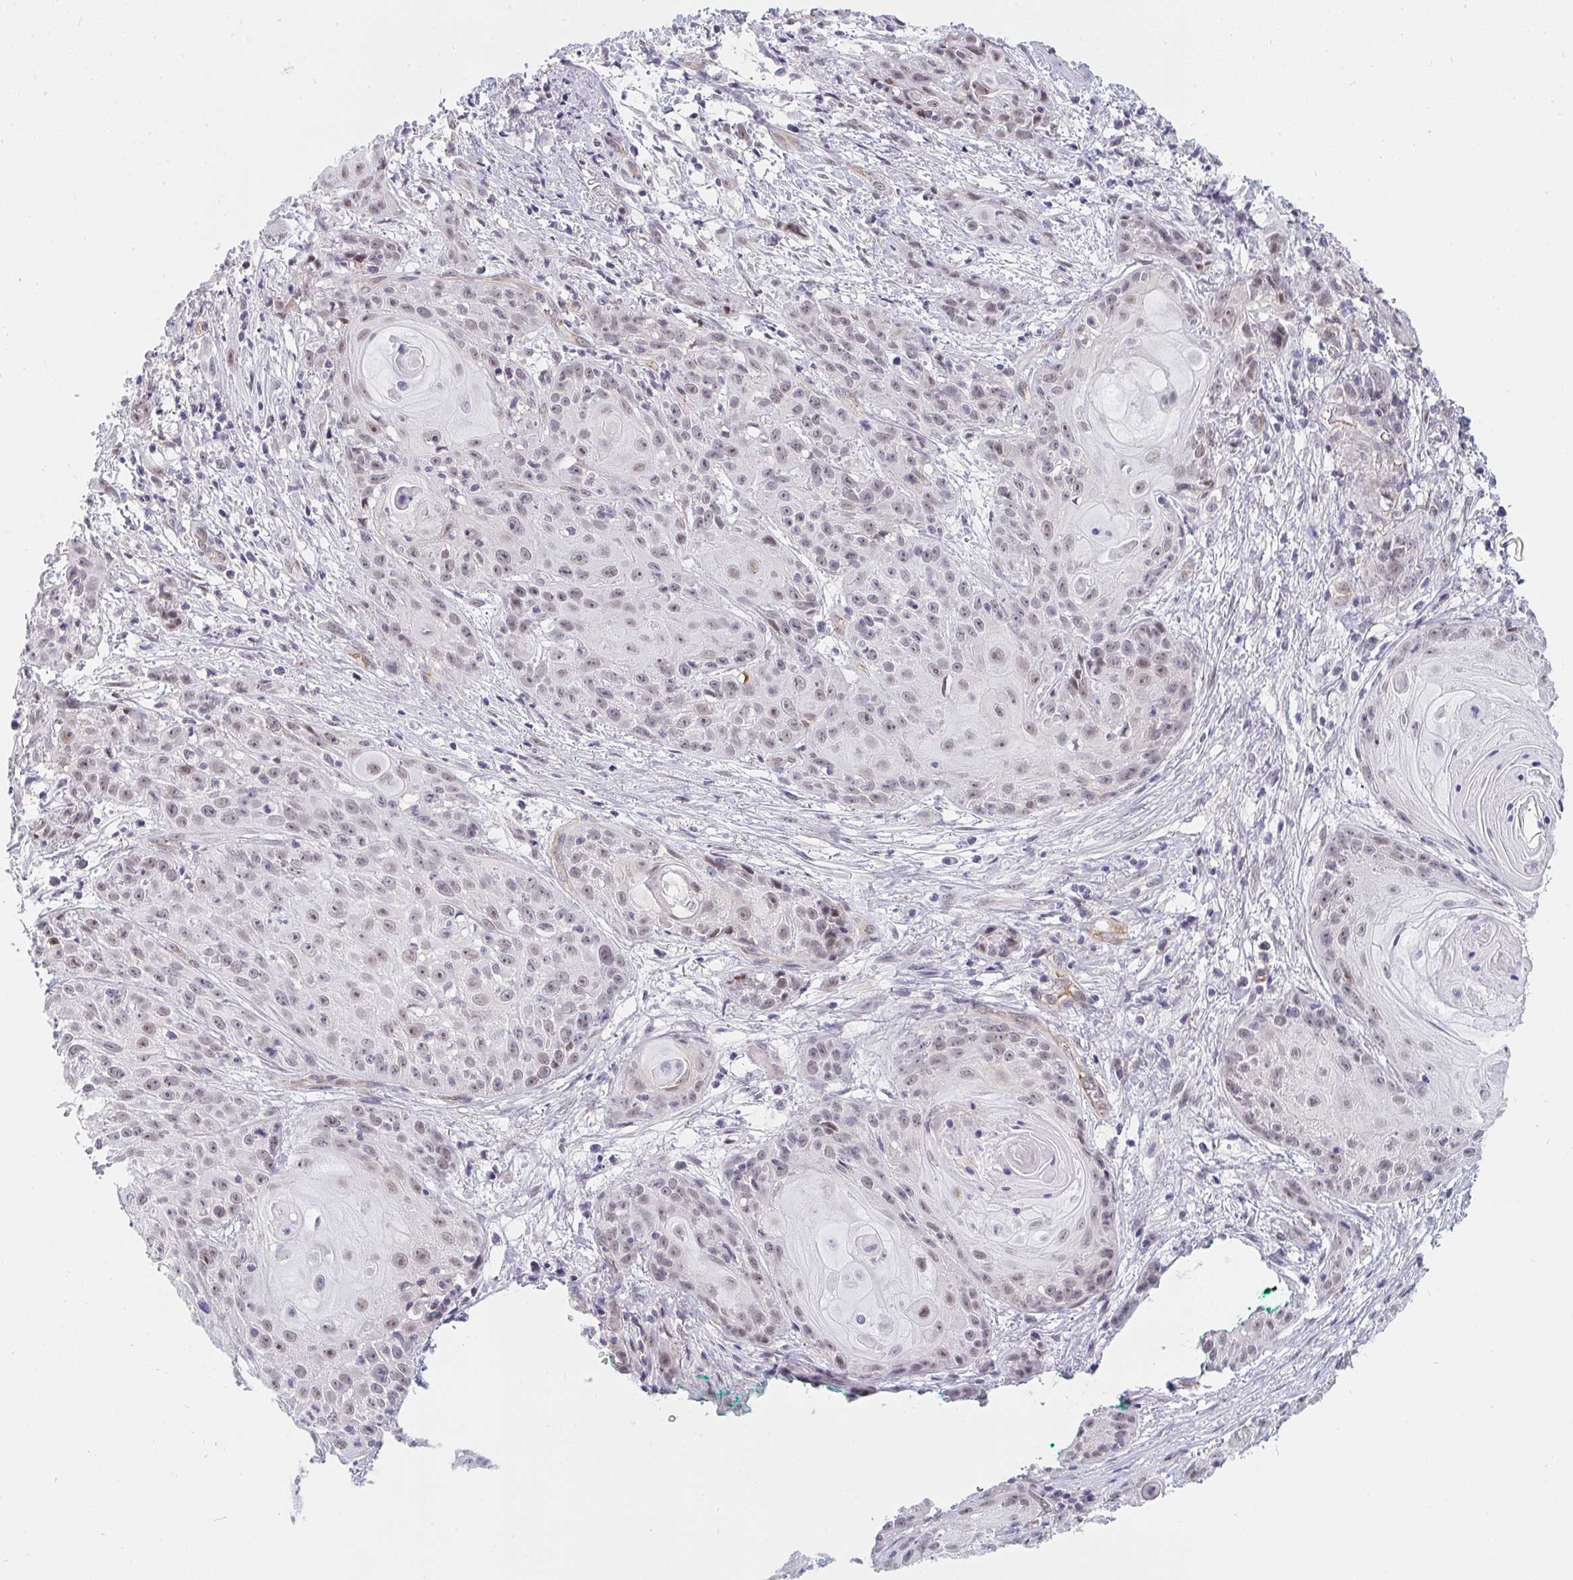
{"staining": {"intensity": "weak", "quantity": ">75%", "location": "nuclear"}, "tissue": "skin cancer", "cell_type": "Tumor cells", "image_type": "cancer", "snomed": [{"axis": "morphology", "description": "Squamous cell carcinoma, NOS"}, {"axis": "topography", "description": "Skin"}, {"axis": "topography", "description": "Vulva"}], "caption": "Weak nuclear protein expression is appreciated in approximately >75% of tumor cells in skin squamous cell carcinoma. Using DAB (3,3'-diaminobenzidine) (brown) and hematoxylin (blue) stains, captured at high magnification using brightfield microscopy.", "gene": "DSCAML1", "patient": {"sex": "female", "age": 76}}